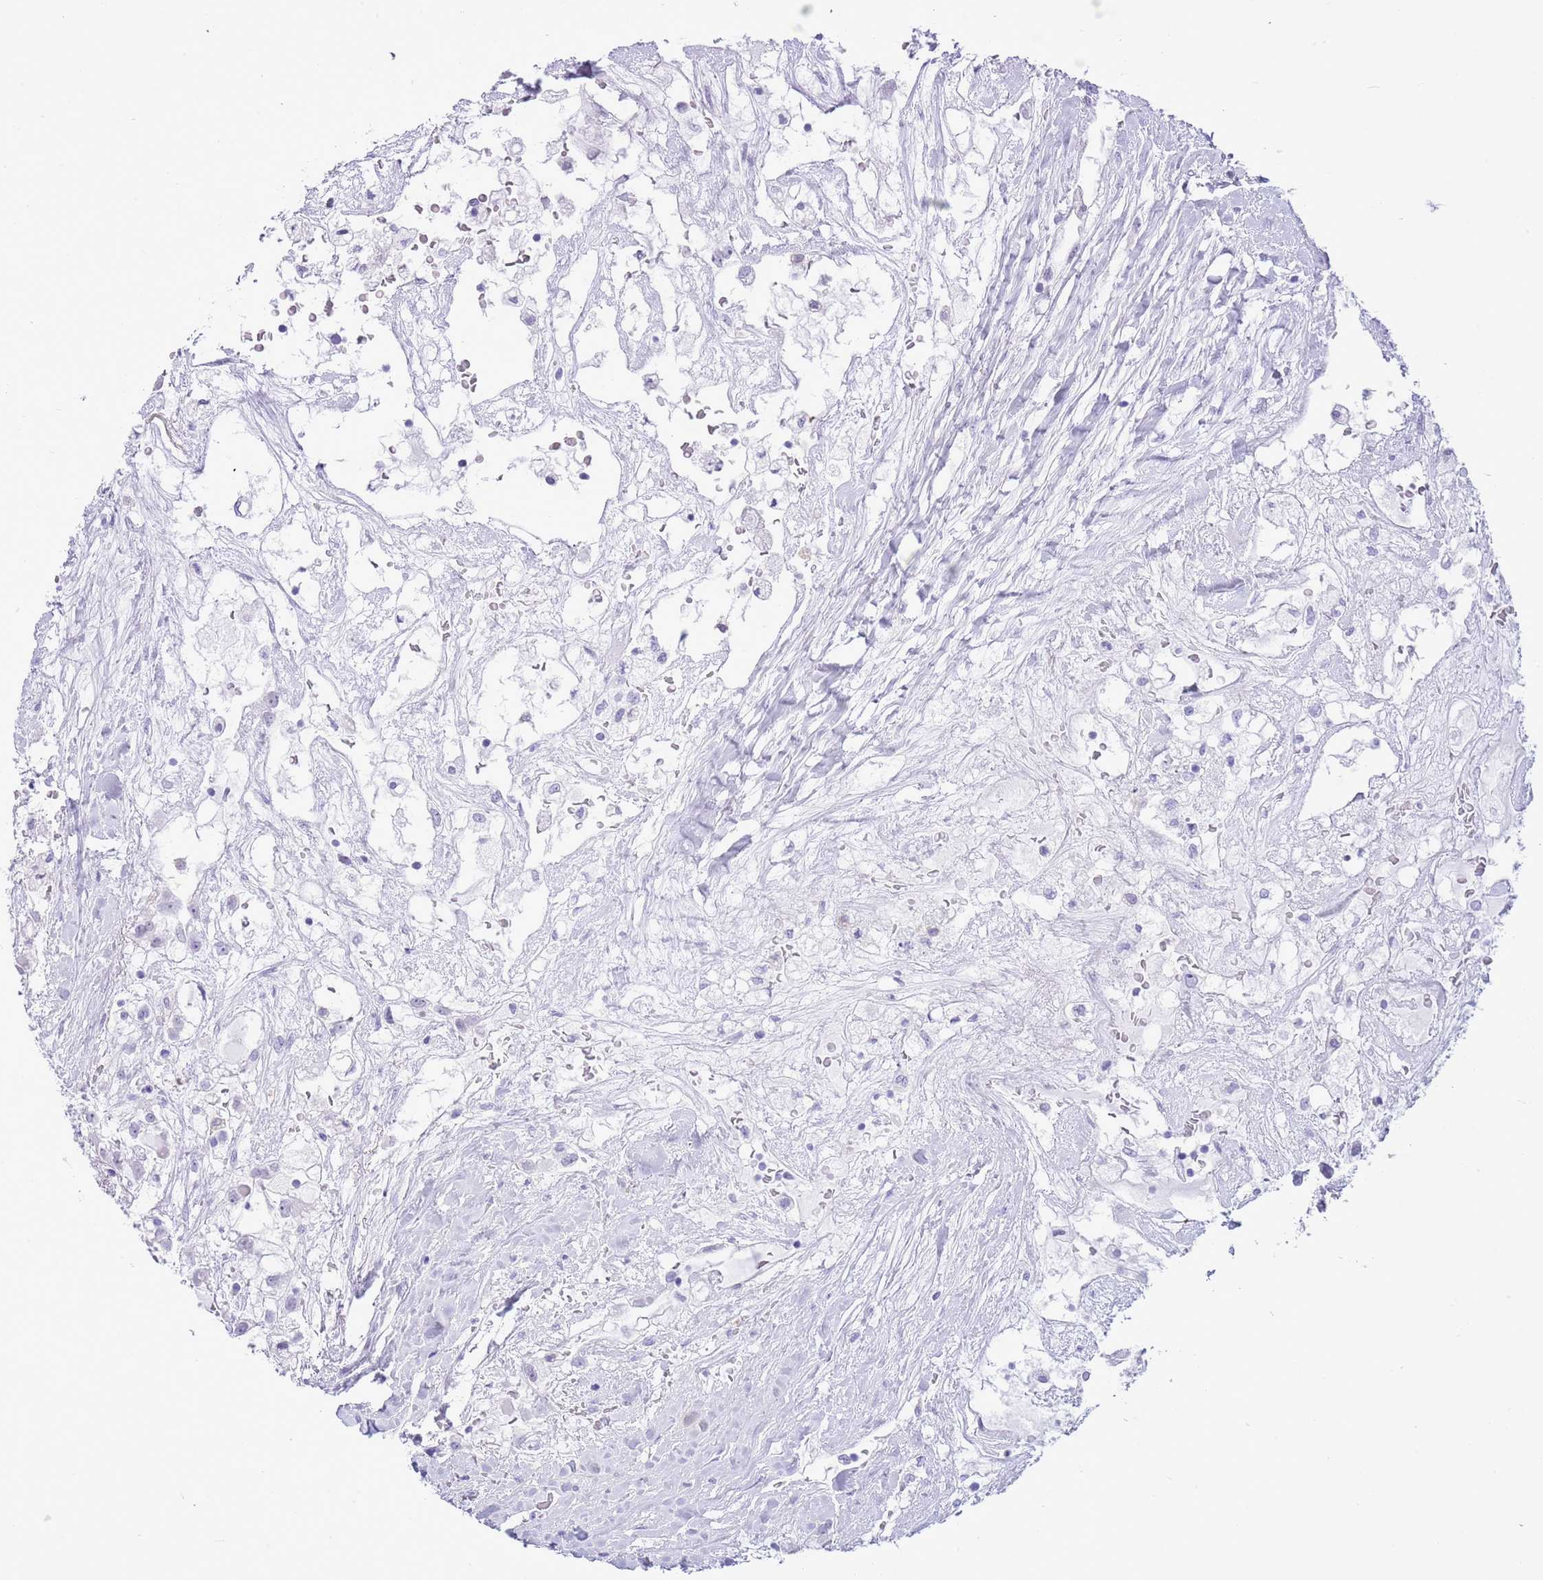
{"staining": {"intensity": "negative", "quantity": "none", "location": "none"}, "tissue": "renal cancer", "cell_type": "Tumor cells", "image_type": "cancer", "snomed": [{"axis": "morphology", "description": "Adenocarcinoma, NOS"}, {"axis": "topography", "description": "Kidney"}], "caption": "High power microscopy histopathology image of an IHC photomicrograph of adenocarcinoma (renal), revealing no significant positivity in tumor cells. (Immunohistochemistry (ihc), brightfield microscopy, high magnification).", "gene": "PPP1R17", "patient": {"sex": "male", "age": 59}}